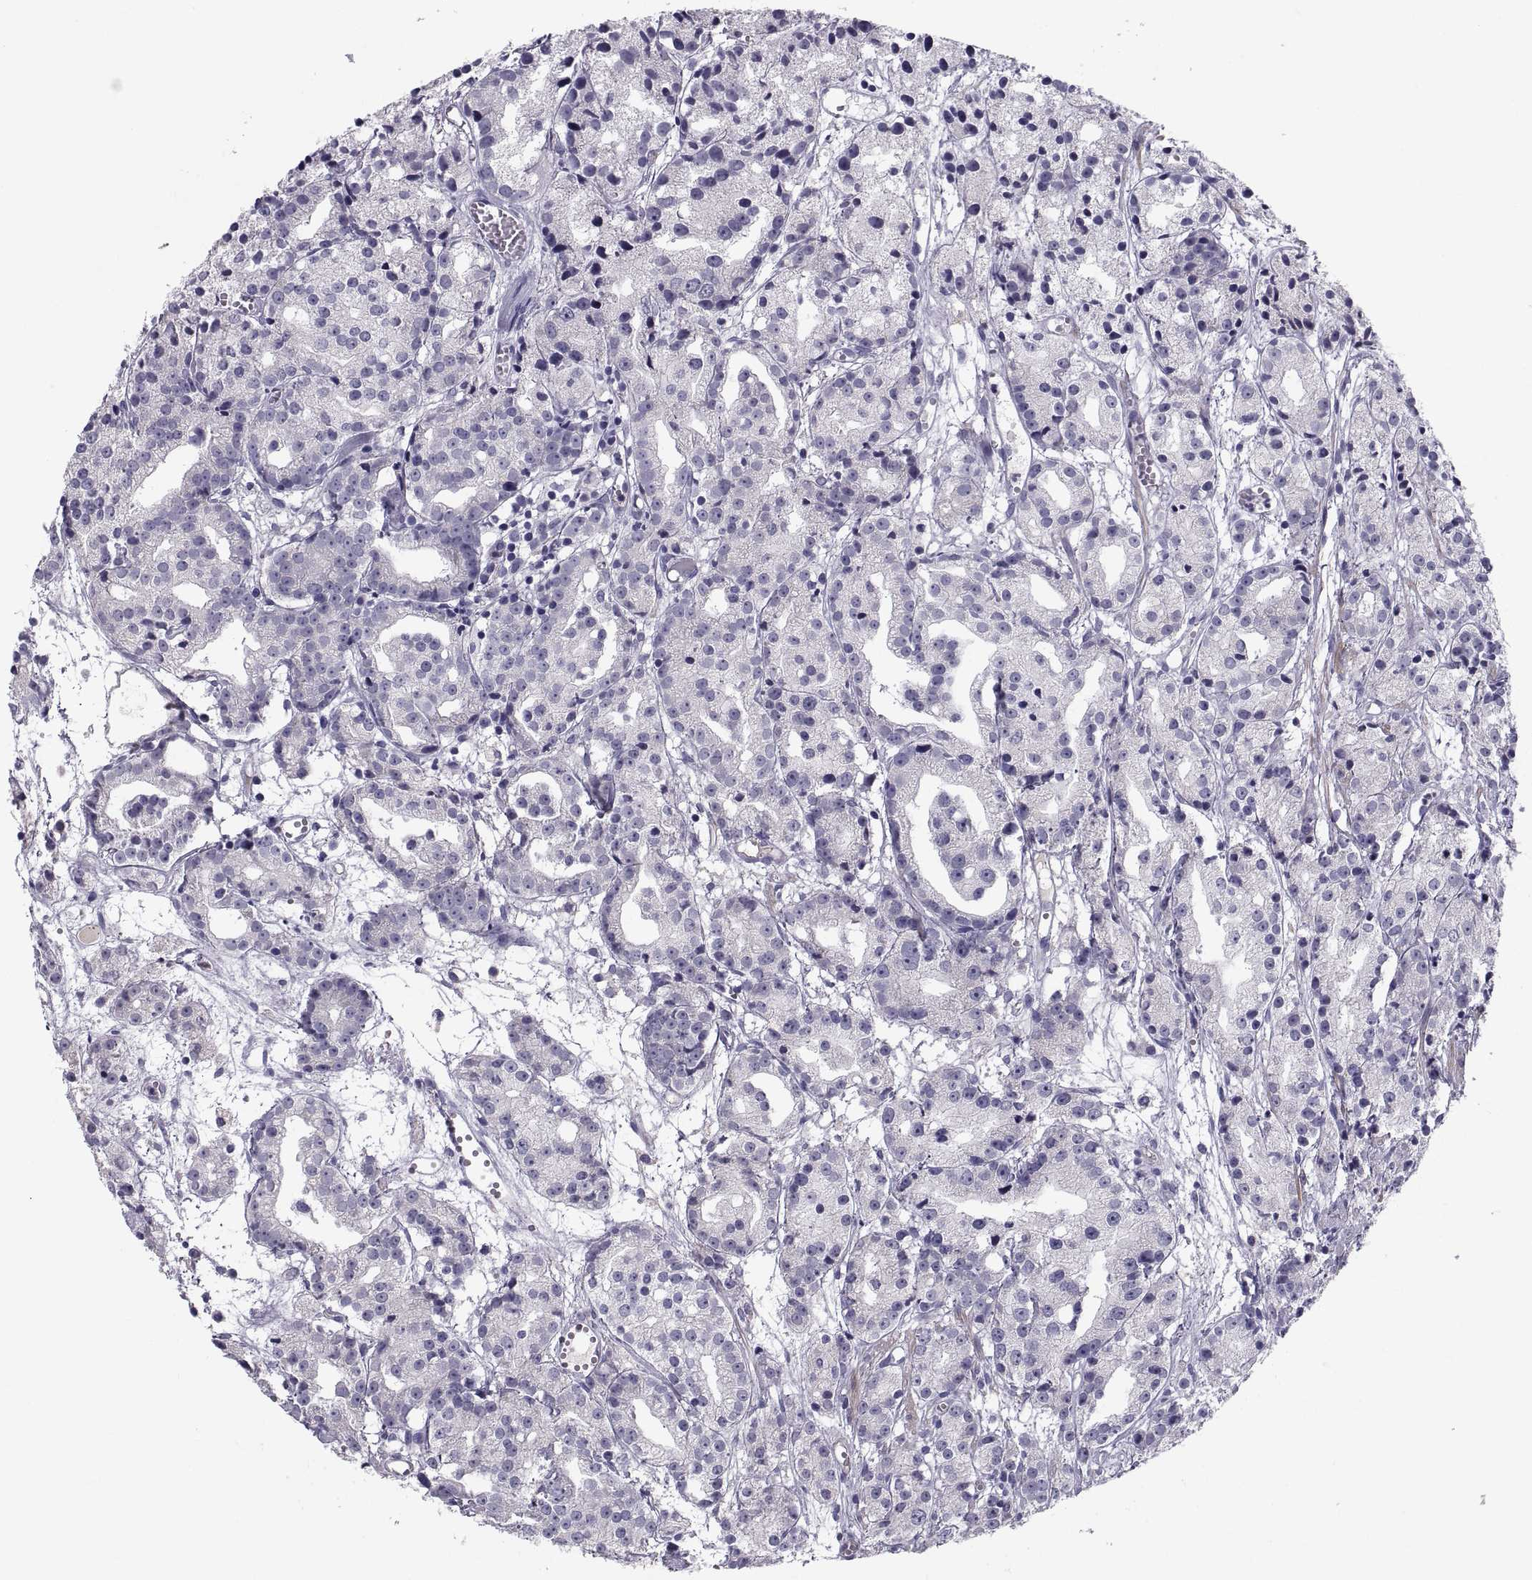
{"staining": {"intensity": "negative", "quantity": "none", "location": "none"}, "tissue": "prostate cancer", "cell_type": "Tumor cells", "image_type": "cancer", "snomed": [{"axis": "morphology", "description": "Adenocarcinoma, Medium grade"}, {"axis": "topography", "description": "Prostate"}], "caption": "Tumor cells show no significant protein staining in prostate medium-grade adenocarcinoma.", "gene": "PDZRN4", "patient": {"sex": "male", "age": 74}}